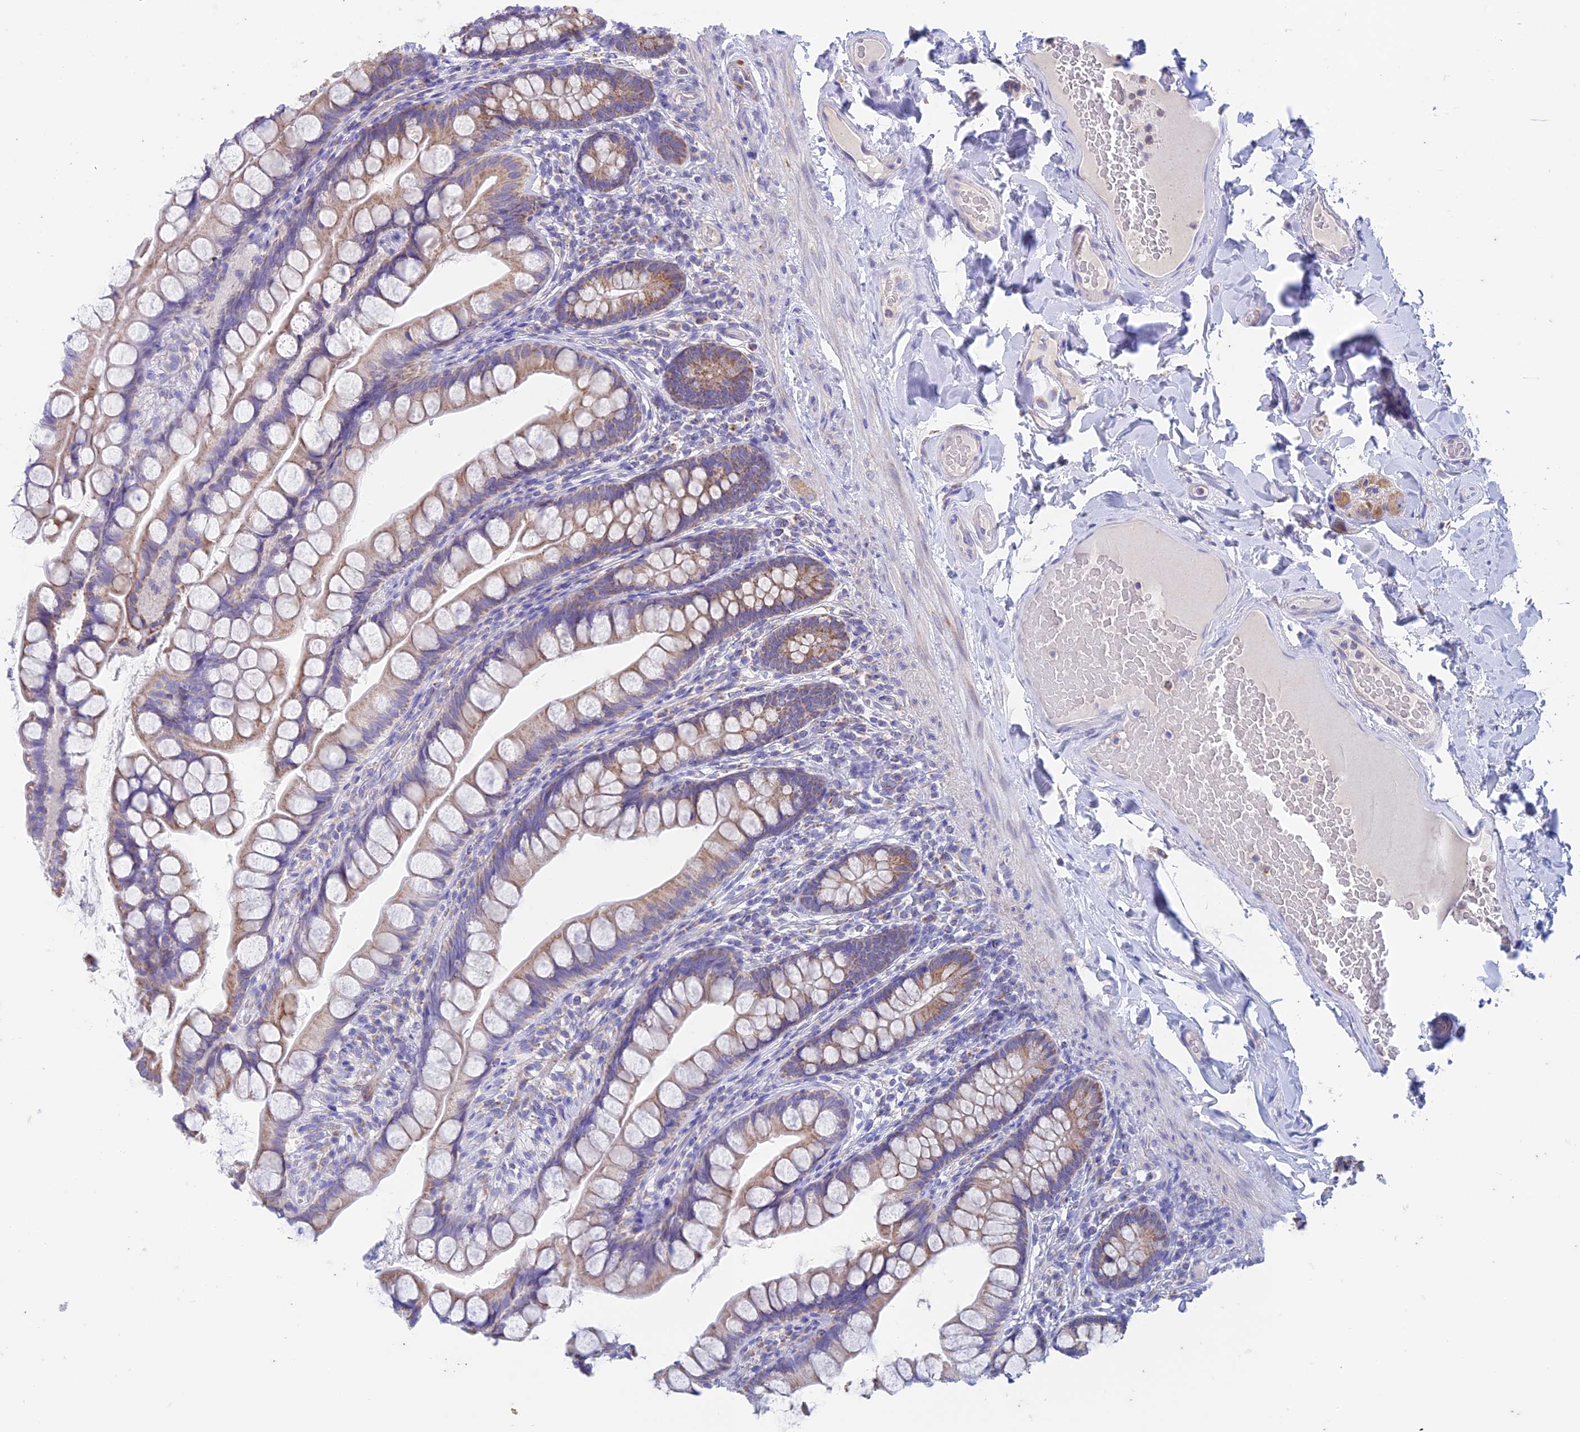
{"staining": {"intensity": "strong", "quantity": "25%-75%", "location": "cytoplasmic/membranous"}, "tissue": "small intestine", "cell_type": "Glandular cells", "image_type": "normal", "snomed": [{"axis": "morphology", "description": "Normal tissue, NOS"}, {"axis": "topography", "description": "Small intestine"}], "caption": "Protein expression analysis of normal small intestine reveals strong cytoplasmic/membranous staining in approximately 25%-75% of glandular cells.", "gene": "ZNF181", "patient": {"sex": "male", "age": 70}}